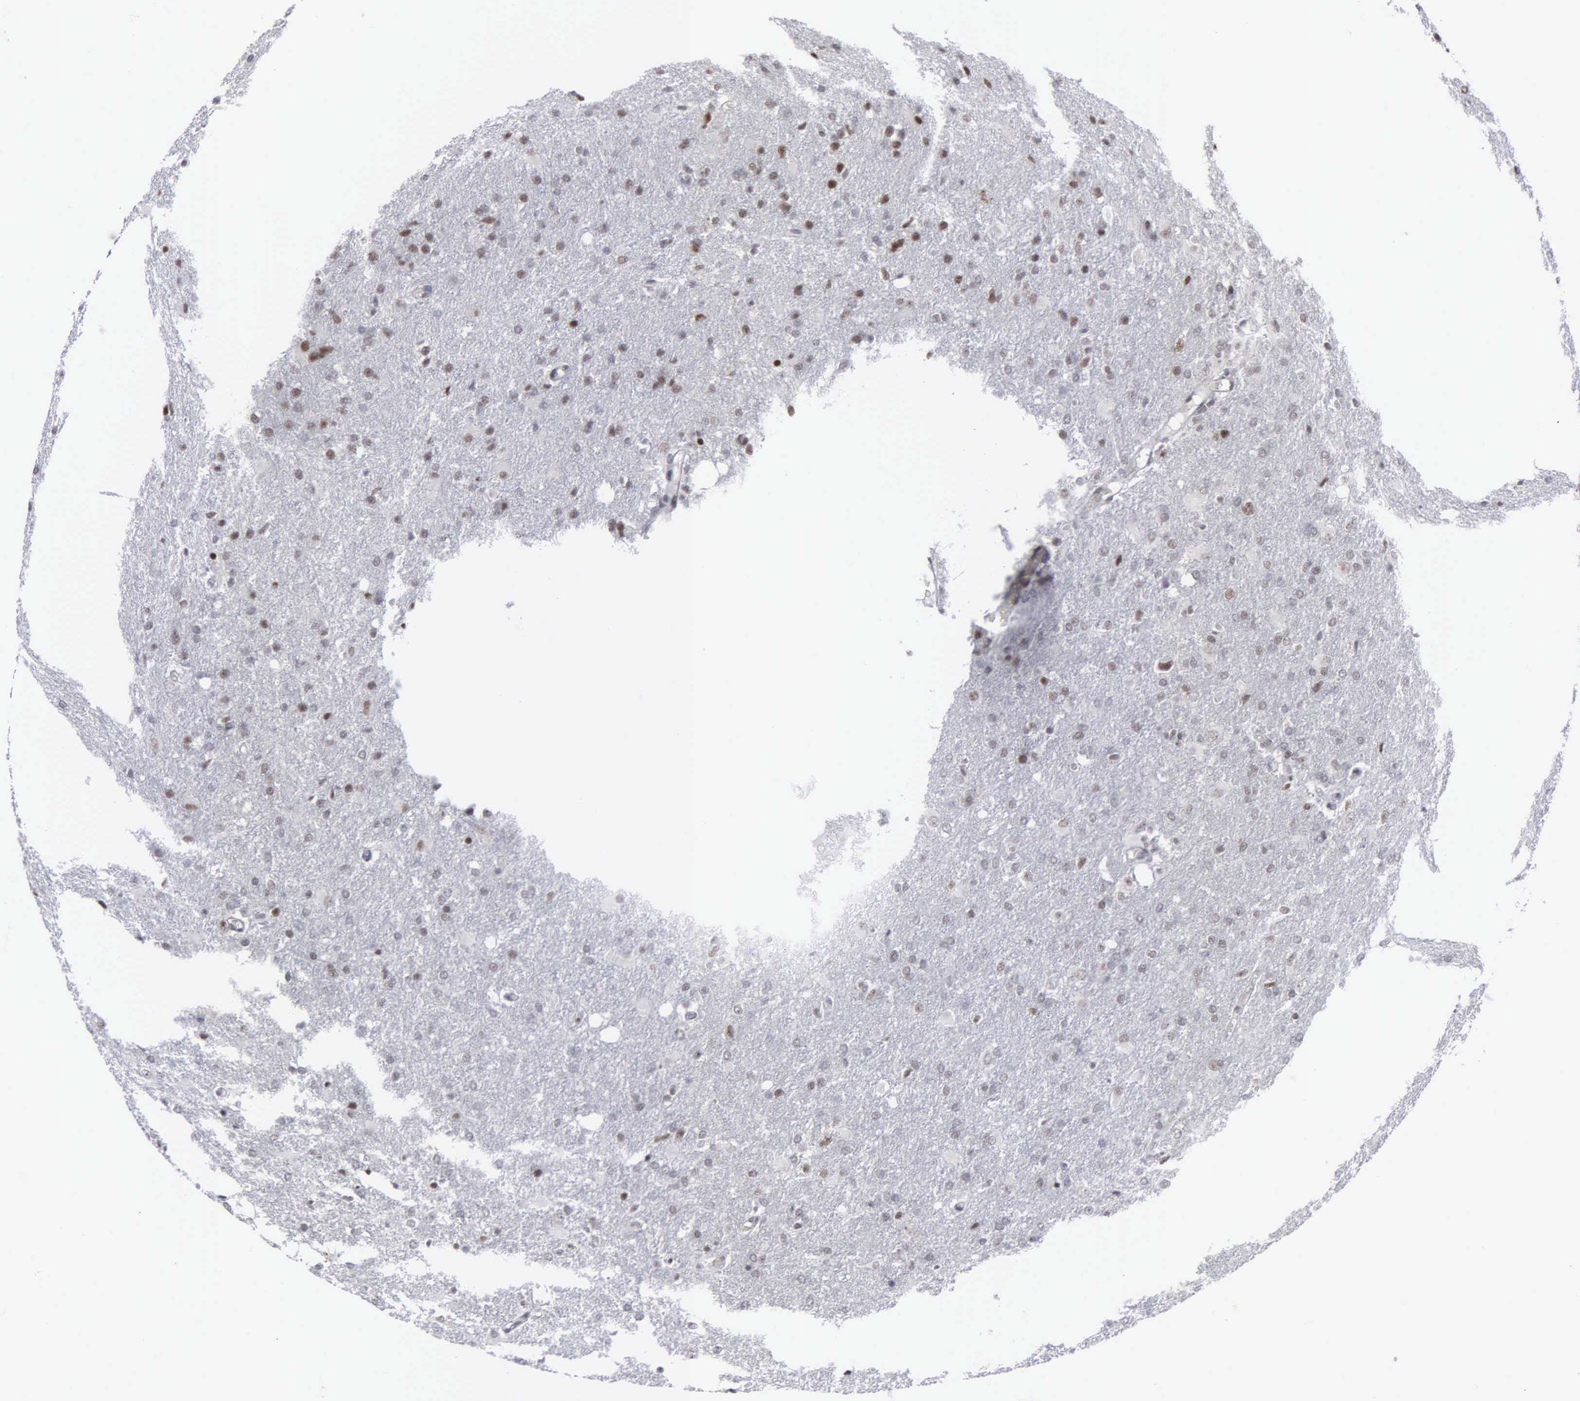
{"staining": {"intensity": "moderate", "quantity": "25%-75%", "location": "nuclear"}, "tissue": "glioma", "cell_type": "Tumor cells", "image_type": "cancer", "snomed": [{"axis": "morphology", "description": "Glioma, malignant, High grade"}, {"axis": "topography", "description": "Brain"}], "caption": "Protein positivity by immunohistochemistry displays moderate nuclear positivity in approximately 25%-75% of tumor cells in glioma. (Brightfield microscopy of DAB IHC at high magnification).", "gene": "KIAA0586", "patient": {"sex": "male", "age": 68}}